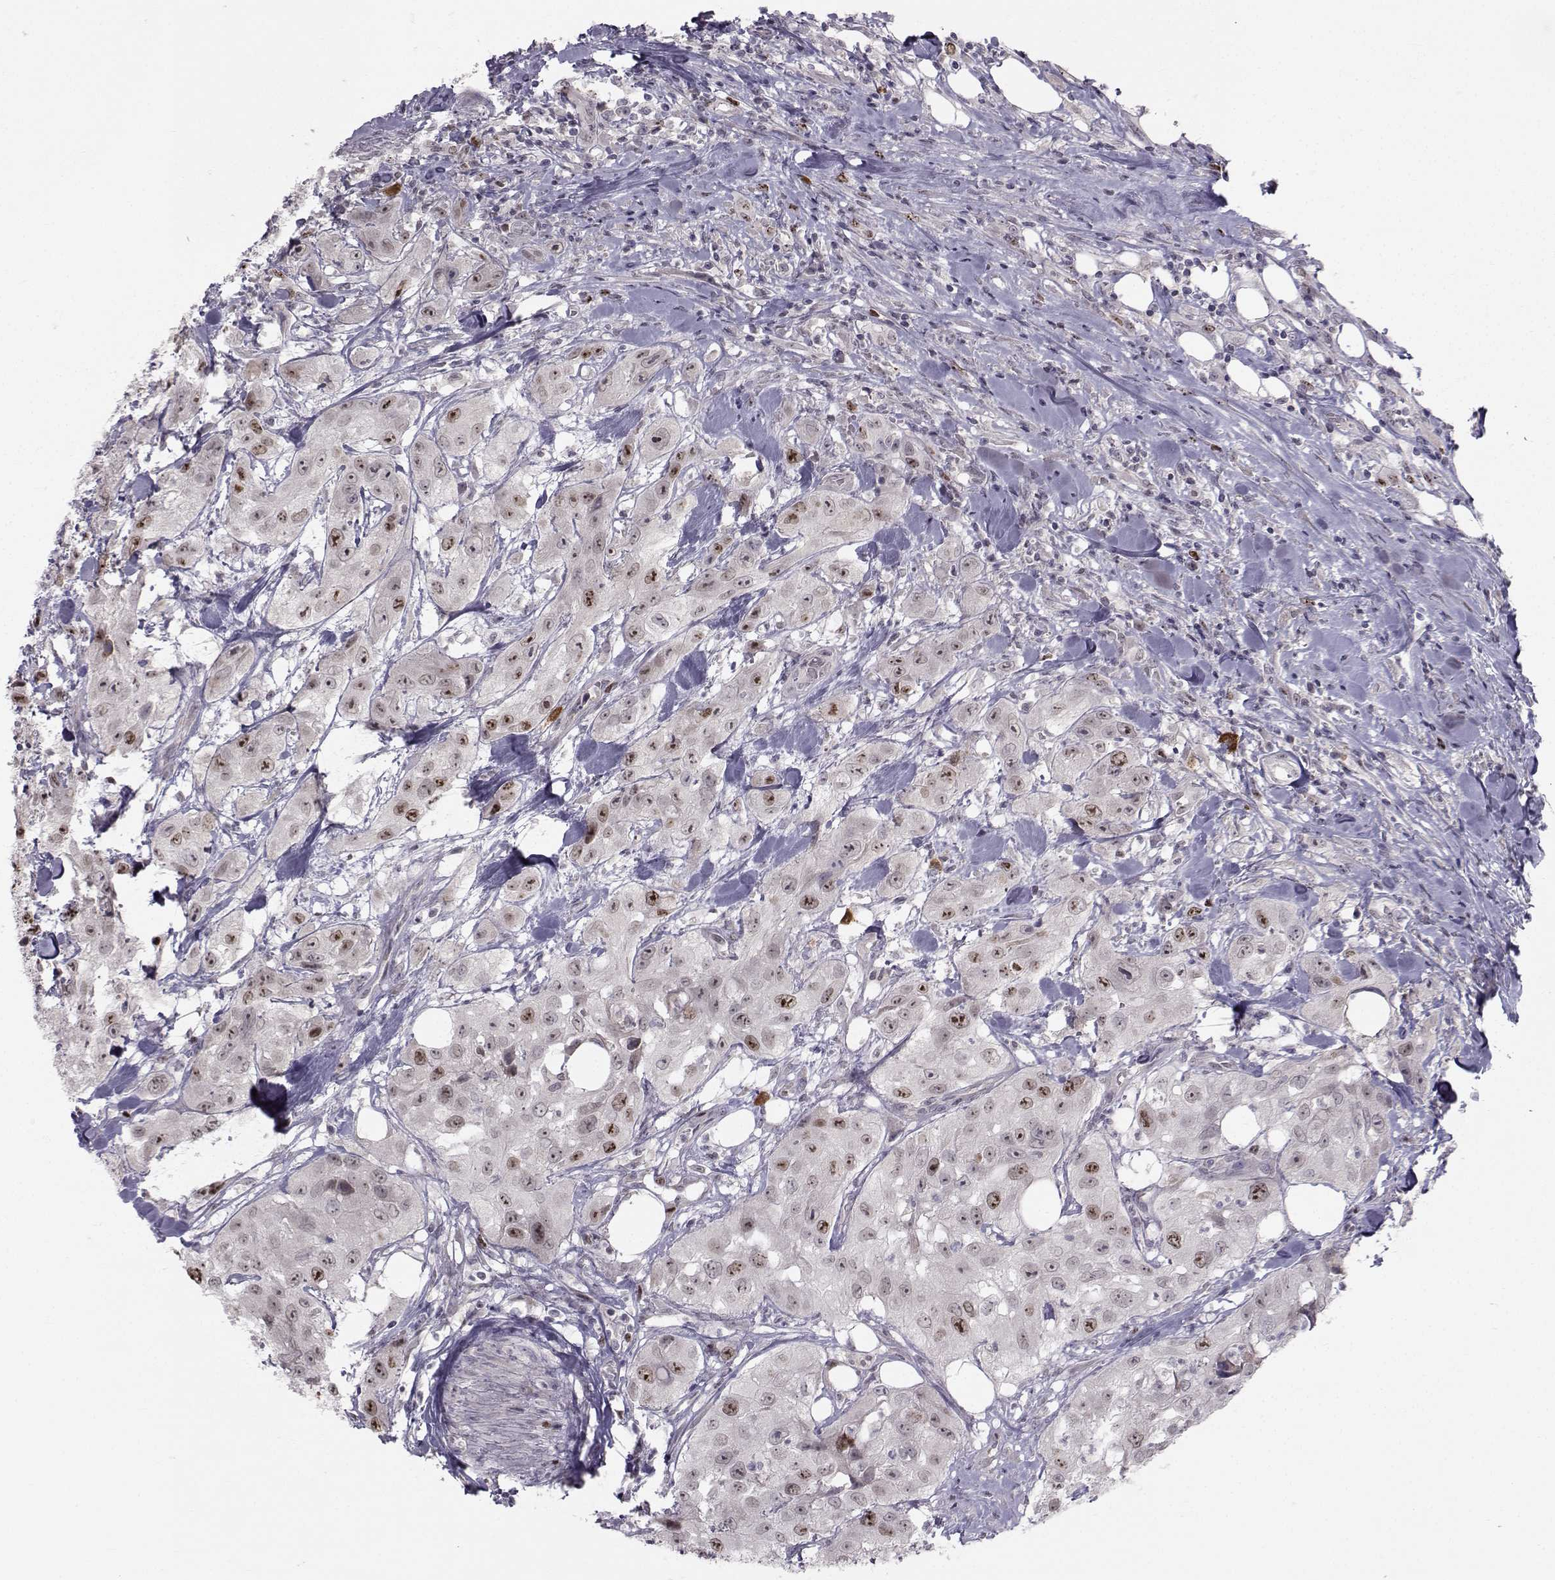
{"staining": {"intensity": "moderate", "quantity": "25%-75%", "location": "nuclear"}, "tissue": "urothelial cancer", "cell_type": "Tumor cells", "image_type": "cancer", "snomed": [{"axis": "morphology", "description": "Urothelial carcinoma, High grade"}, {"axis": "topography", "description": "Urinary bladder"}], "caption": "High-magnification brightfield microscopy of urothelial carcinoma (high-grade) stained with DAB (3,3'-diaminobenzidine) (brown) and counterstained with hematoxylin (blue). tumor cells exhibit moderate nuclear positivity is present in about25%-75% of cells.", "gene": "LRP8", "patient": {"sex": "male", "age": 79}}